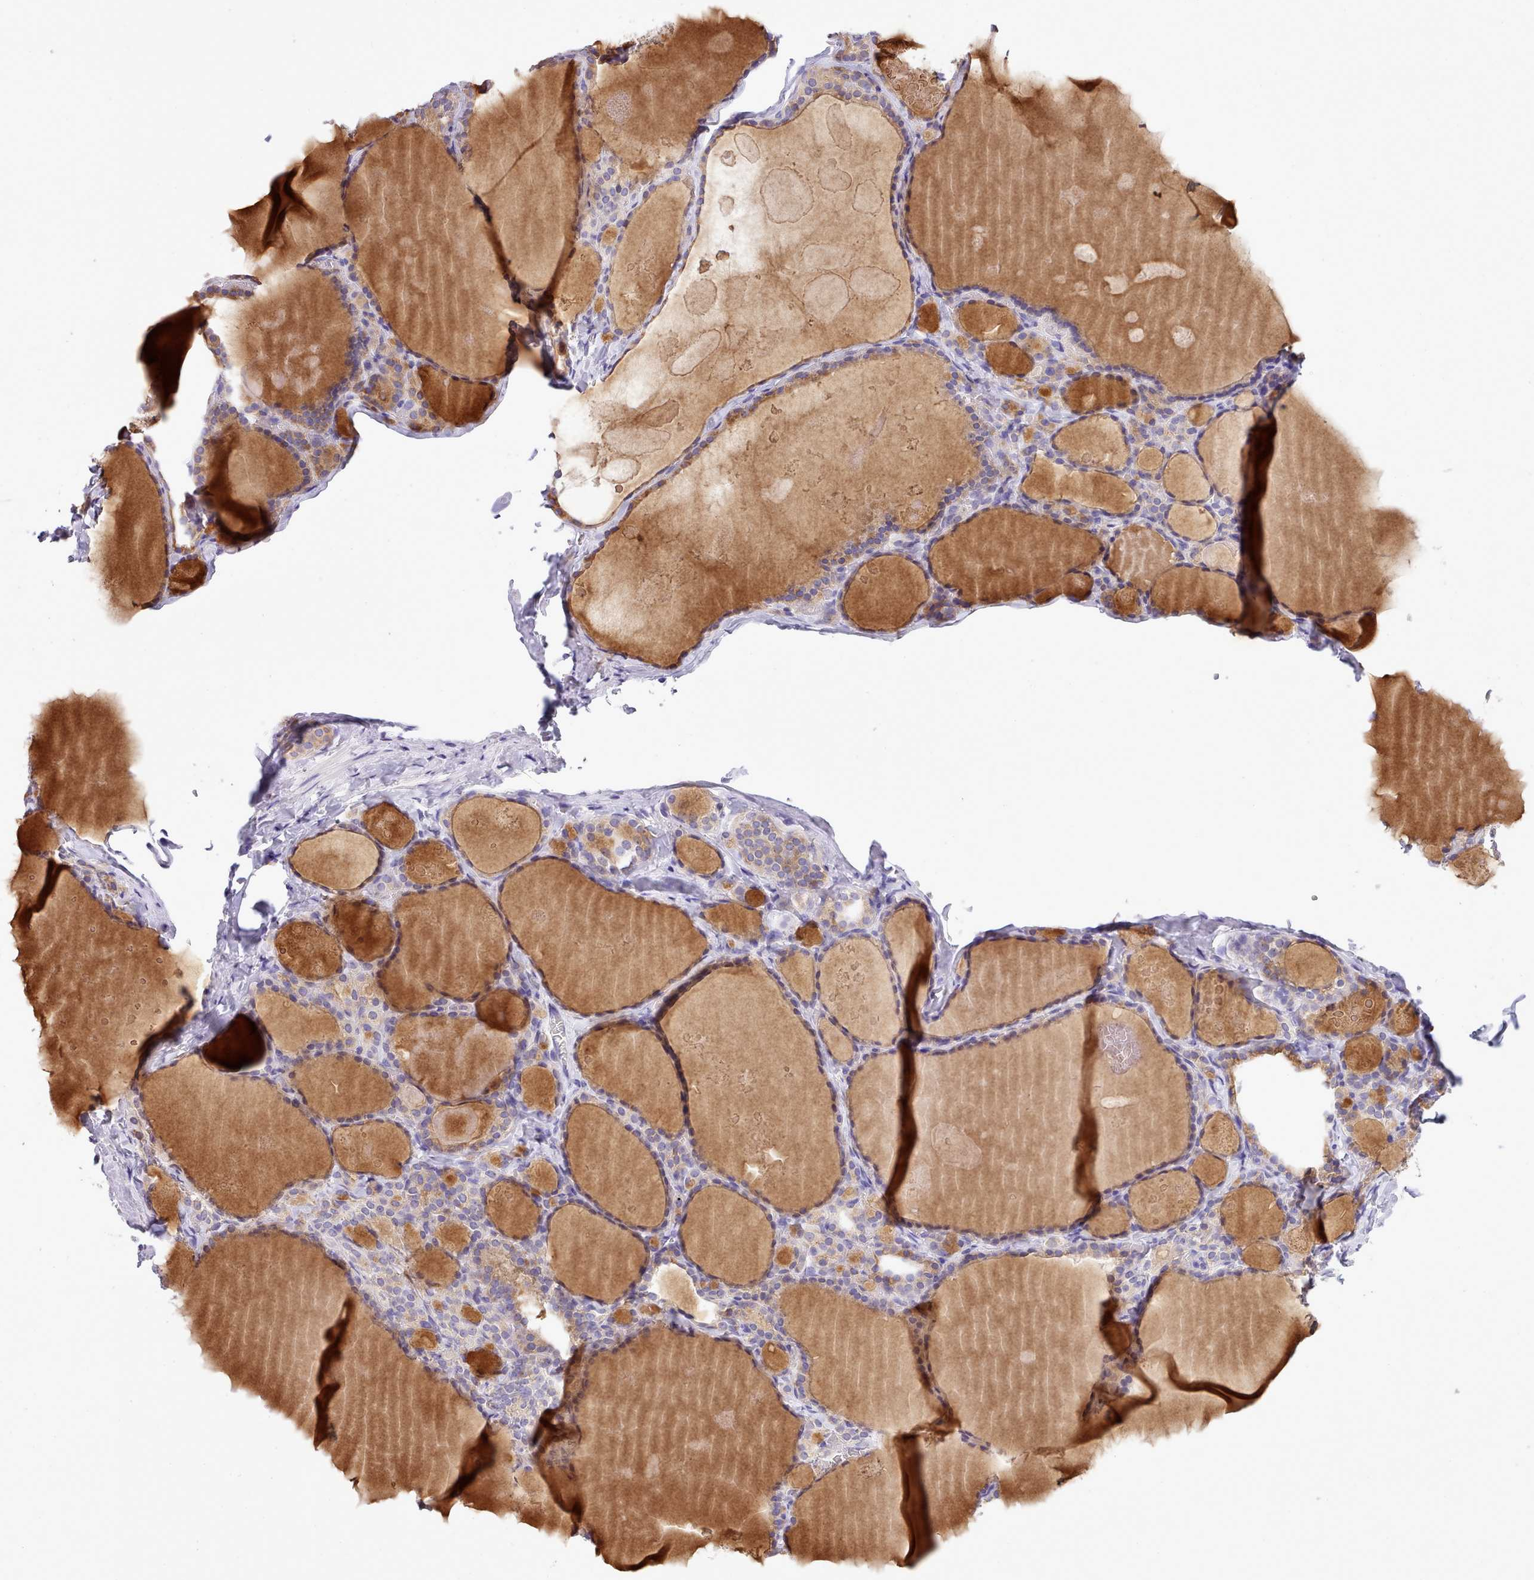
{"staining": {"intensity": "moderate", "quantity": "25%-75%", "location": "cytoplasmic/membranous"}, "tissue": "thyroid gland", "cell_type": "Glandular cells", "image_type": "normal", "snomed": [{"axis": "morphology", "description": "Normal tissue, NOS"}, {"axis": "topography", "description": "Thyroid gland"}], "caption": "A photomicrograph showing moderate cytoplasmic/membranous staining in approximately 25%-75% of glandular cells in benign thyroid gland, as visualized by brown immunohistochemical staining.", "gene": "FAM83E", "patient": {"sex": "male", "age": 56}}